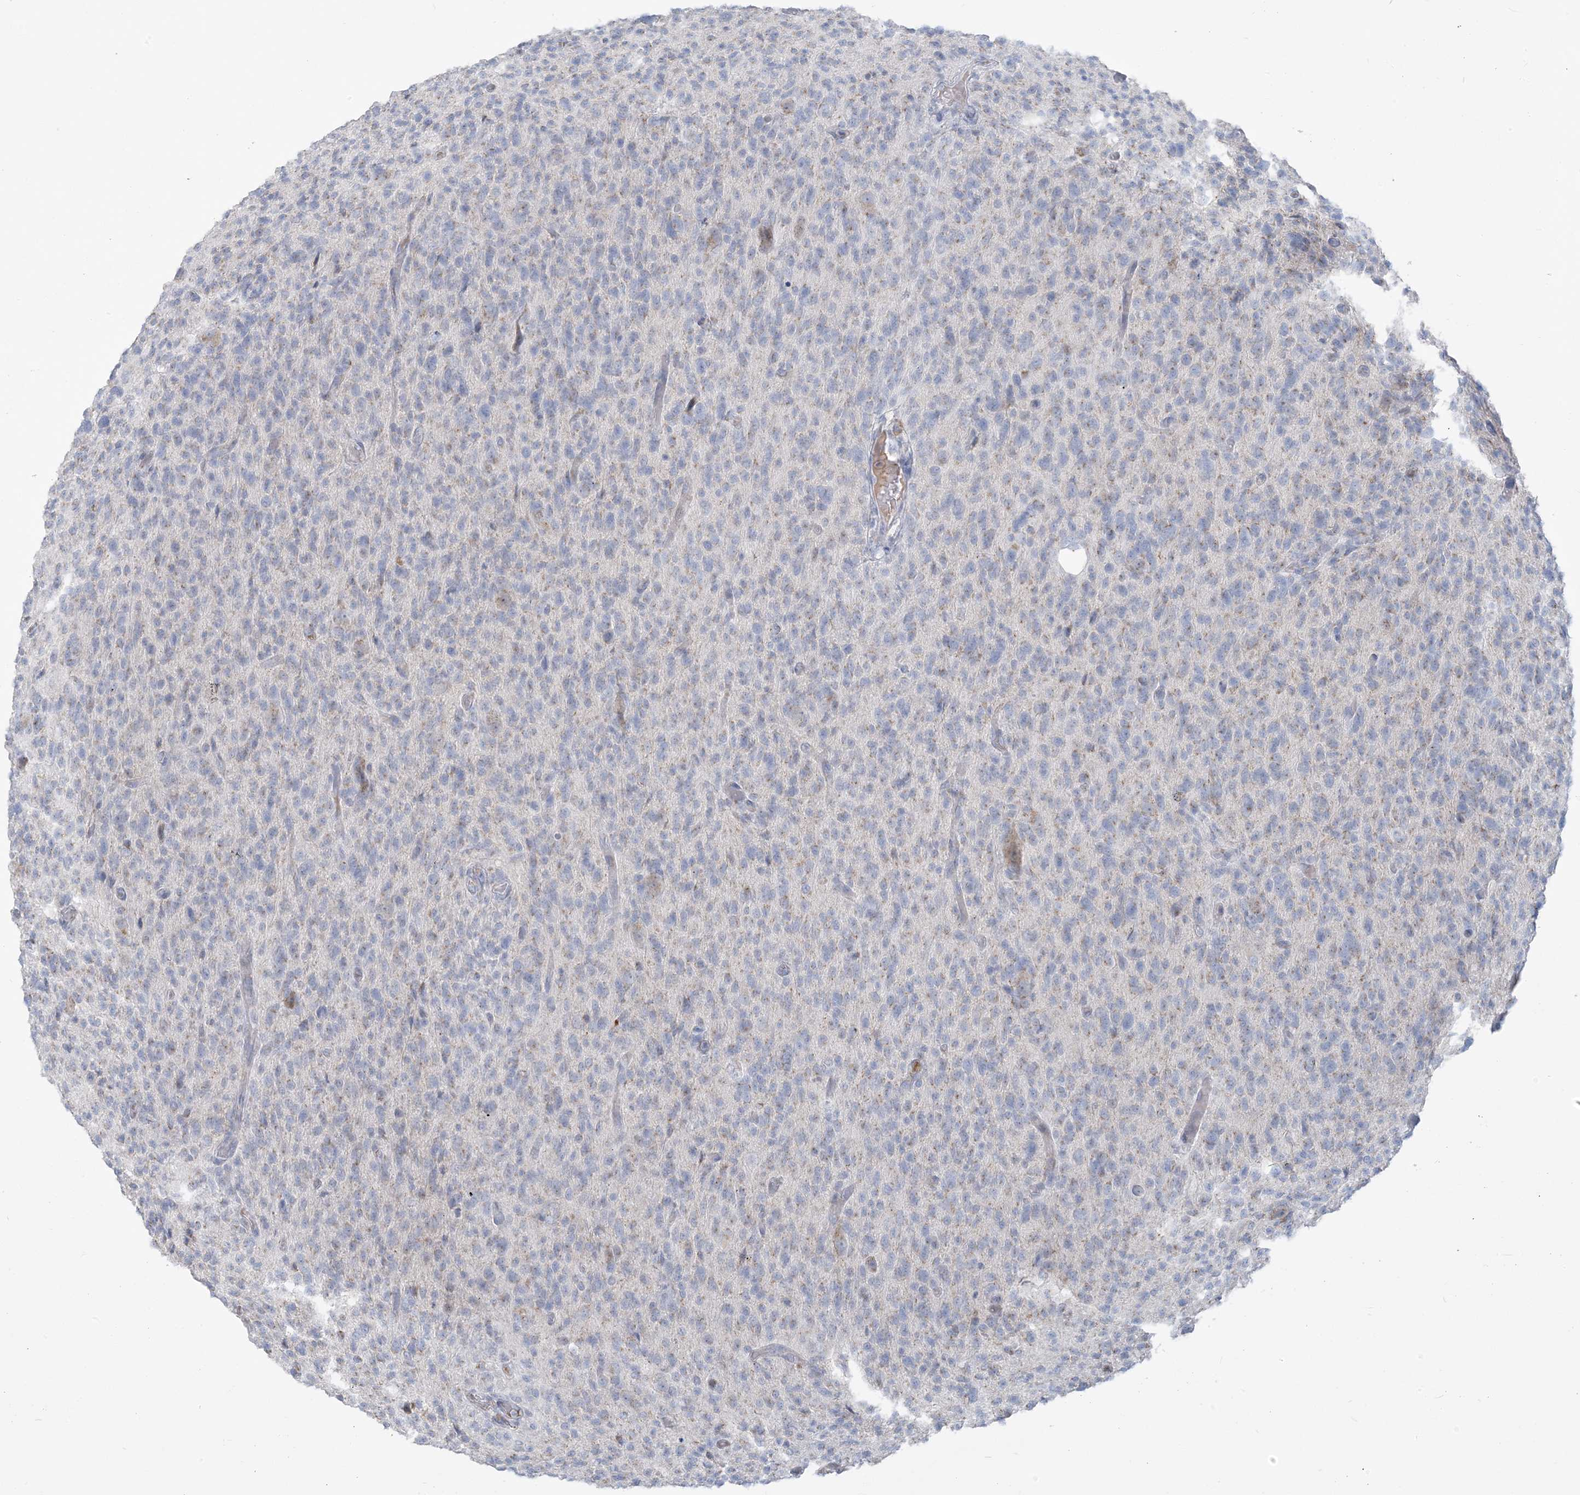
{"staining": {"intensity": "weak", "quantity": "25%-75%", "location": "cytoplasmic/membranous"}, "tissue": "glioma", "cell_type": "Tumor cells", "image_type": "cancer", "snomed": [{"axis": "morphology", "description": "Glioma, malignant, High grade"}, {"axis": "topography", "description": "Brain"}], "caption": "This is an image of immunohistochemistry (IHC) staining of malignant glioma (high-grade), which shows weak positivity in the cytoplasmic/membranous of tumor cells.", "gene": "SCML1", "patient": {"sex": "female", "age": 57}}